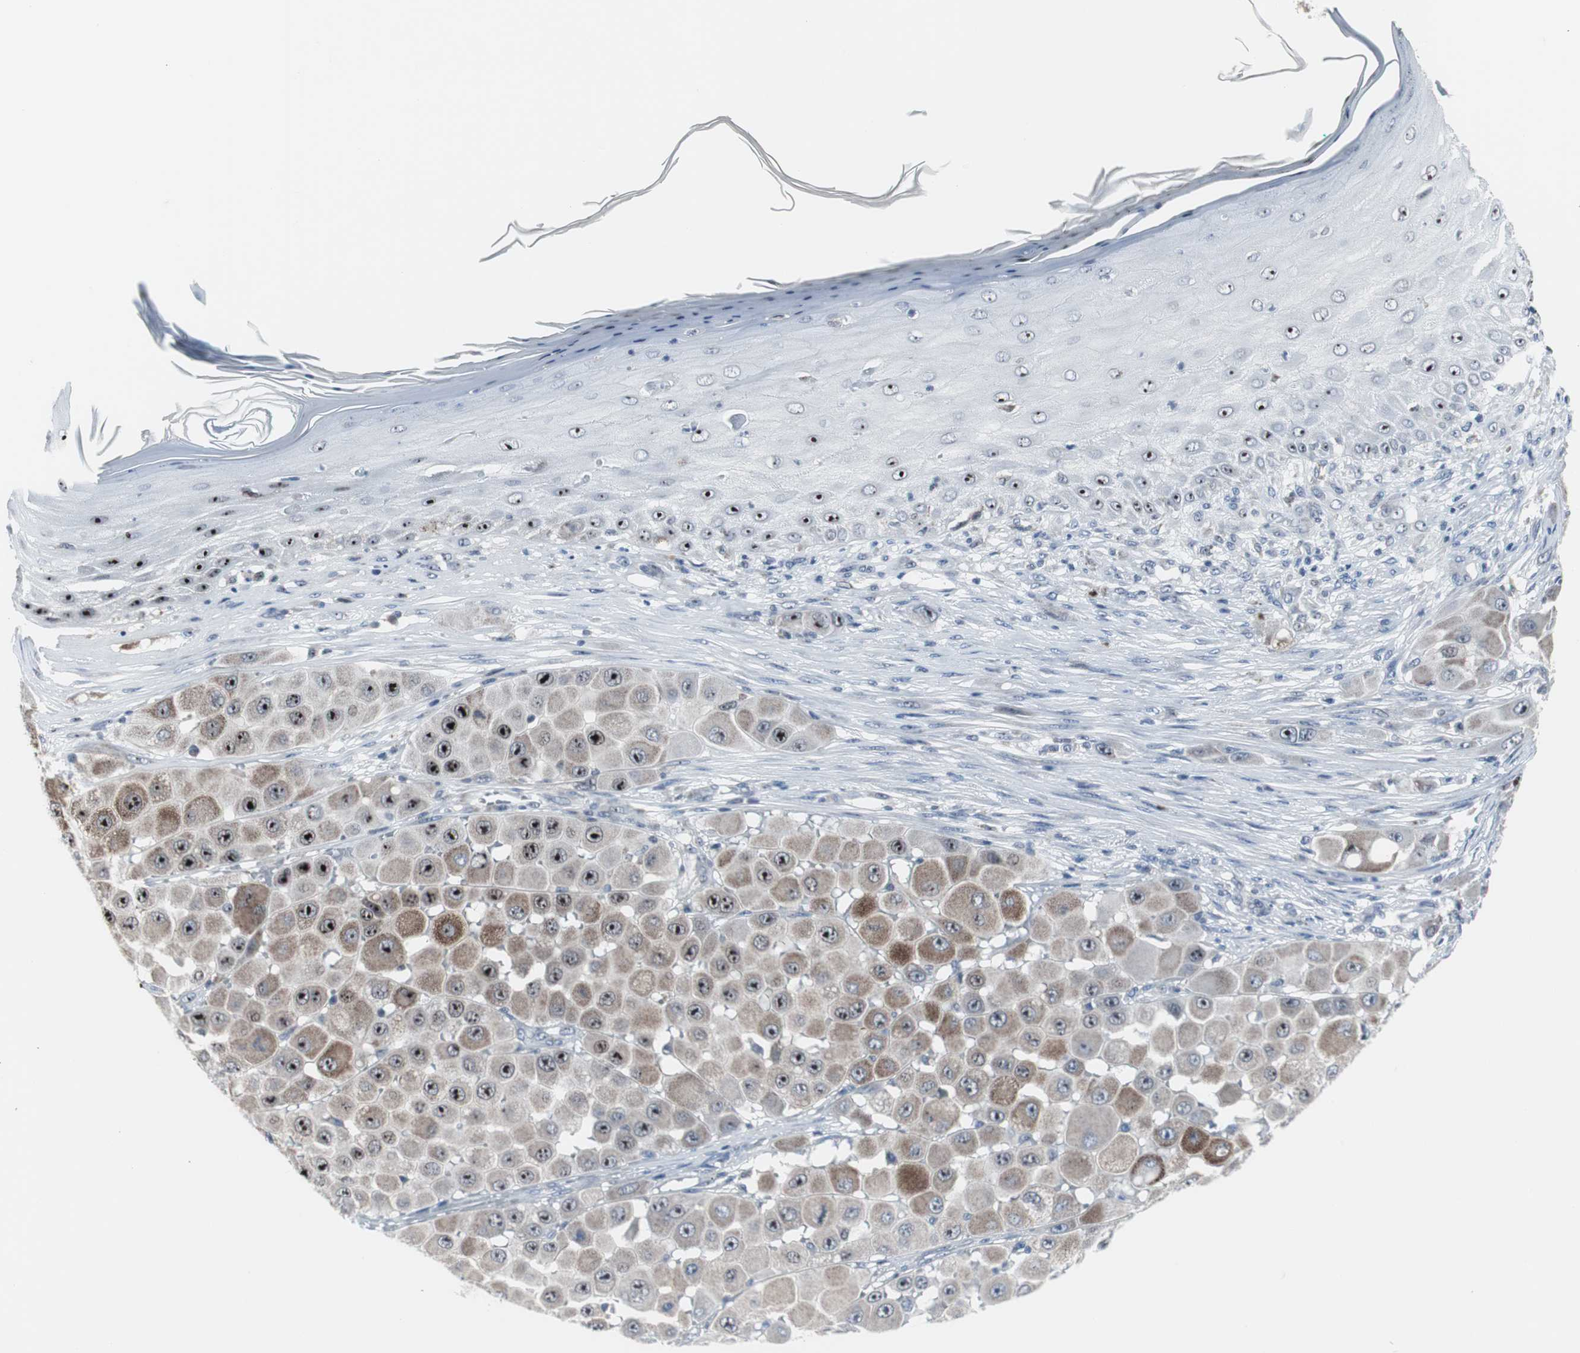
{"staining": {"intensity": "moderate", "quantity": "25%-75%", "location": "cytoplasmic/membranous,nuclear"}, "tissue": "melanoma", "cell_type": "Tumor cells", "image_type": "cancer", "snomed": [{"axis": "morphology", "description": "Malignant melanoma, NOS"}, {"axis": "topography", "description": "Skin"}], "caption": "Melanoma was stained to show a protein in brown. There is medium levels of moderate cytoplasmic/membranous and nuclear positivity in approximately 25%-75% of tumor cells. (IHC, brightfield microscopy, high magnification).", "gene": "DOK1", "patient": {"sex": "female", "age": 81}}